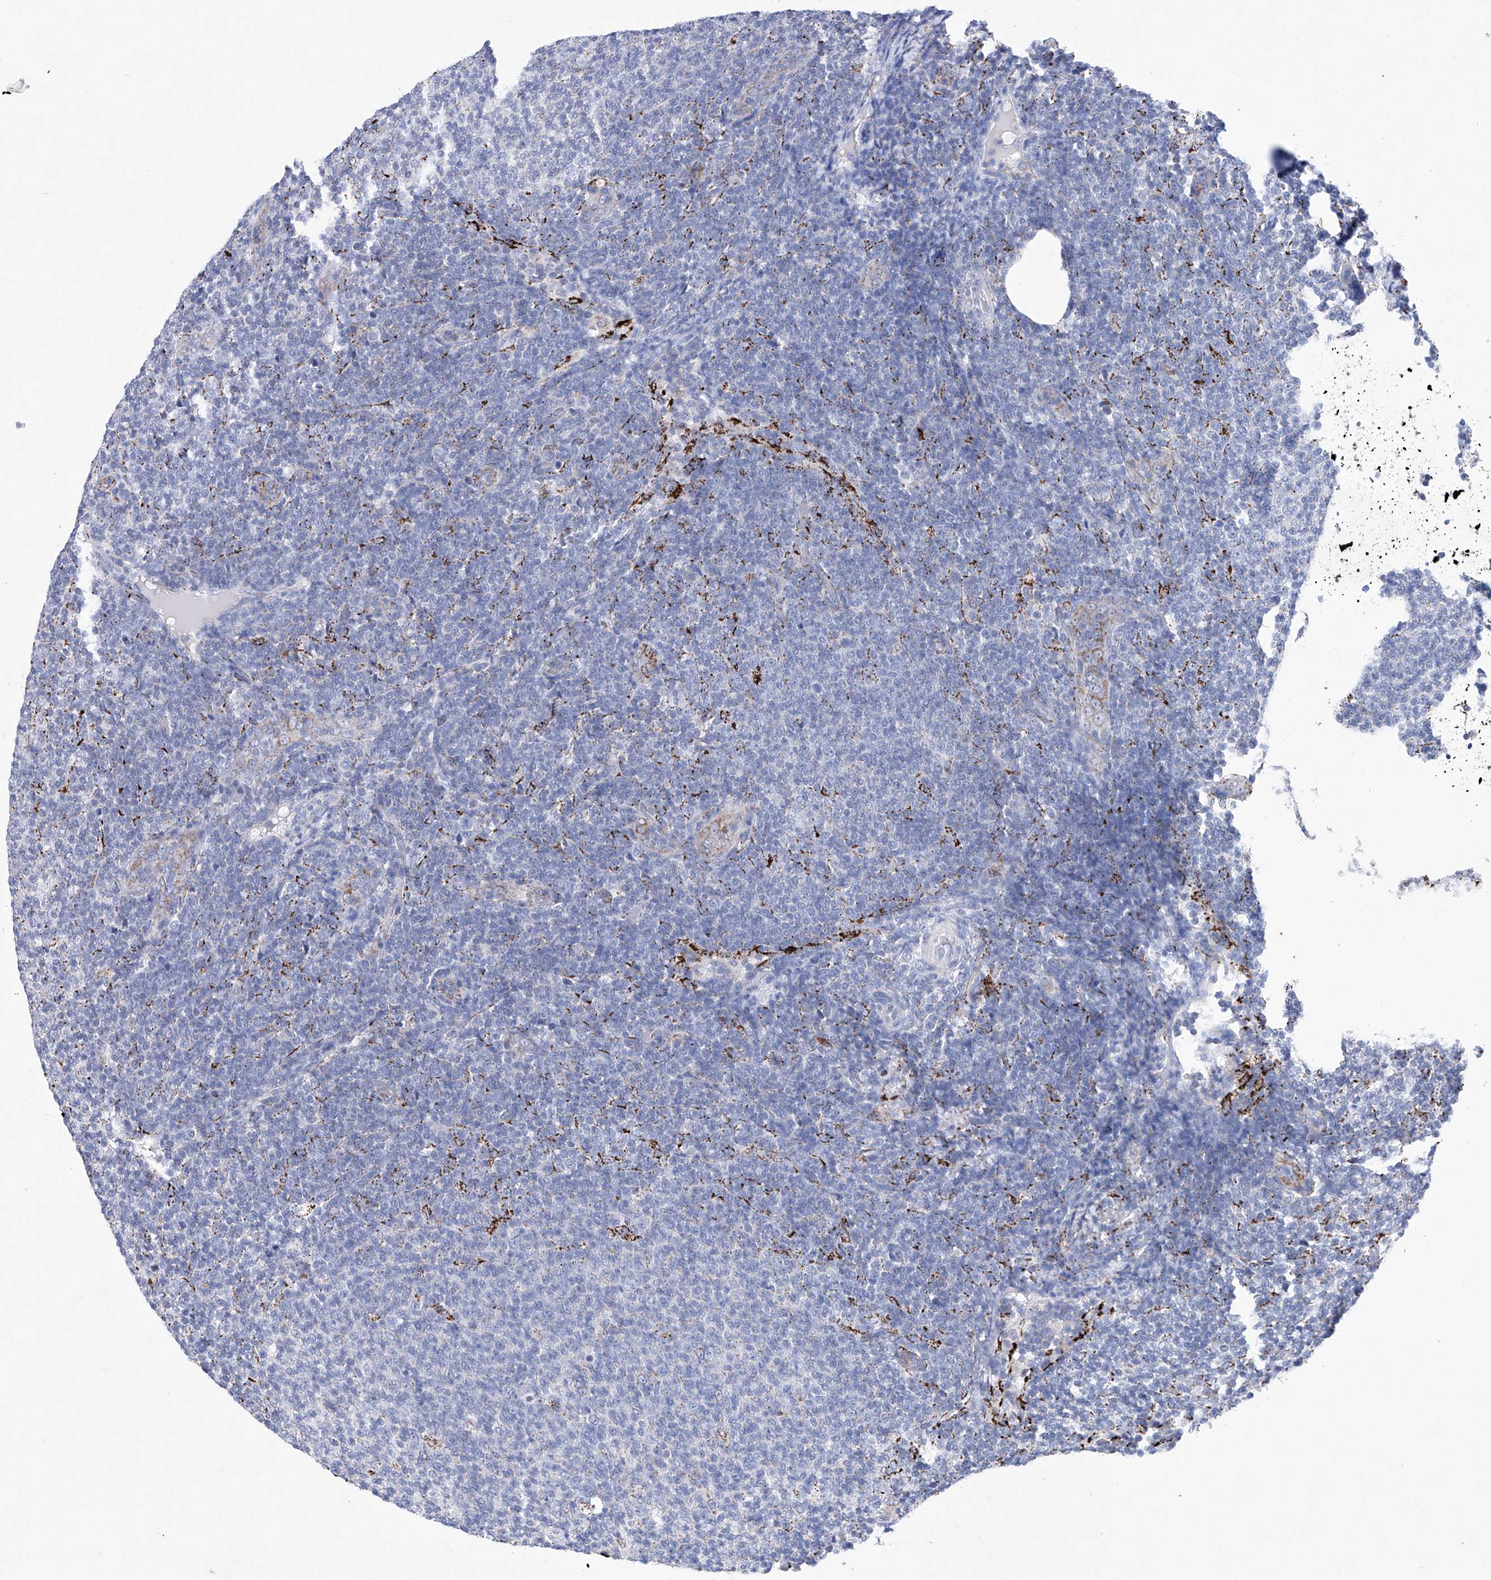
{"staining": {"intensity": "negative", "quantity": "none", "location": "none"}, "tissue": "lymphoma", "cell_type": "Tumor cells", "image_type": "cancer", "snomed": [{"axis": "morphology", "description": "Malignant lymphoma, non-Hodgkin's type, Low grade"}, {"axis": "topography", "description": "Lymph node"}], "caption": "IHC of human low-grade malignant lymphoma, non-Hodgkin's type exhibits no expression in tumor cells. Nuclei are stained in blue.", "gene": "NRROS", "patient": {"sex": "male", "age": 66}}